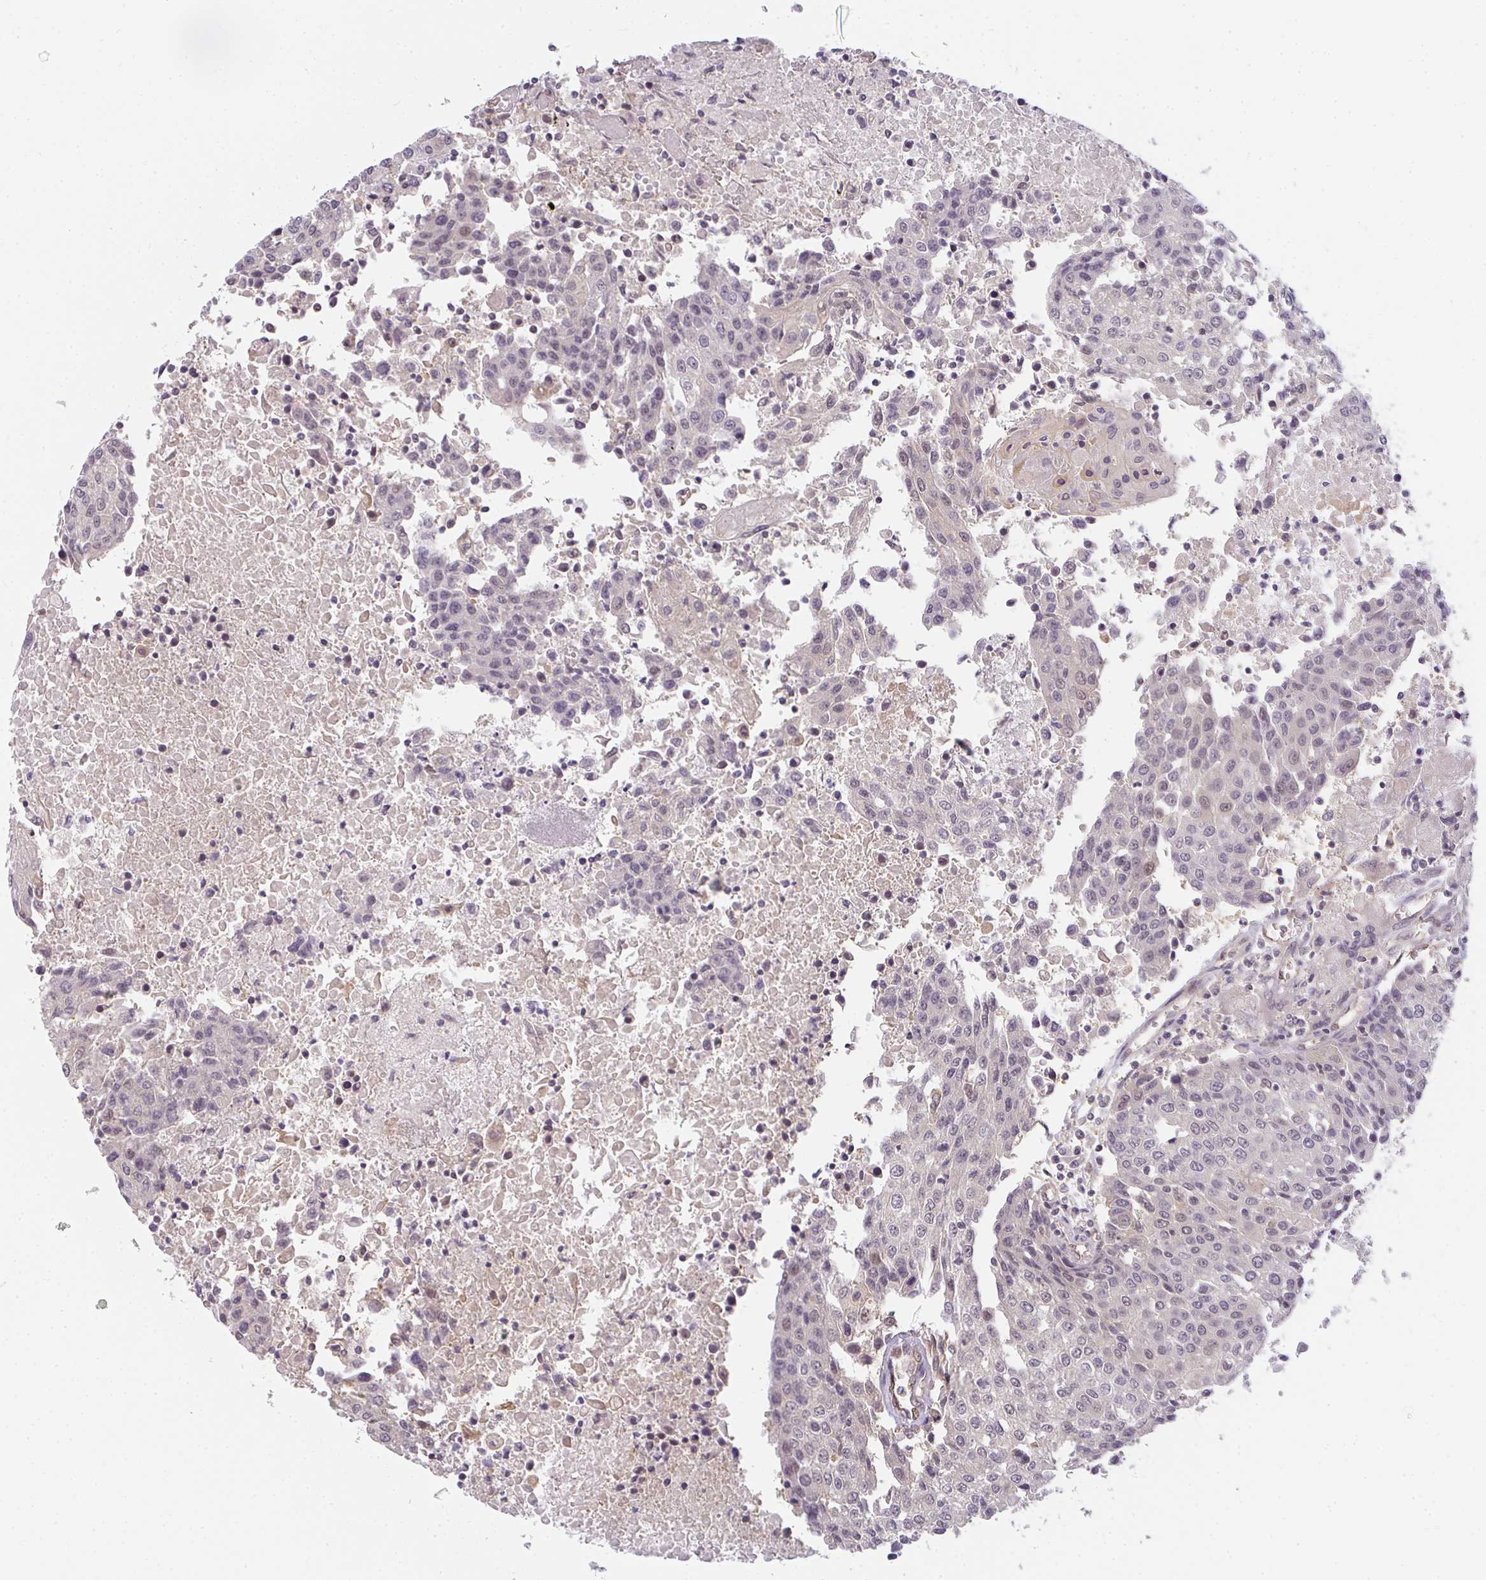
{"staining": {"intensity": "negative", "quantity": "none", "location": "none"}, "tissue": "urothelial cancer", "cell_type": "Tumor cells", "image_type": "cancer", "snomed": [{"axis": "morphology", "description": "Urothelial carcinoma, High grade"}, {"axis": "topography", "description": "Urinary bladder"}], "caption": "DAB immunohistochemical staining of human urothelial cancer shows no significant expression in tumor cells. Brightfield microscopy of immunohistochemistry stained with DAB (3,3'-diaminobenzidine) (brown) and hematoxylin (blue), captured at high magnification.", "gene": "GSDMB", "patient": {"sex": "female", "age": 85}}